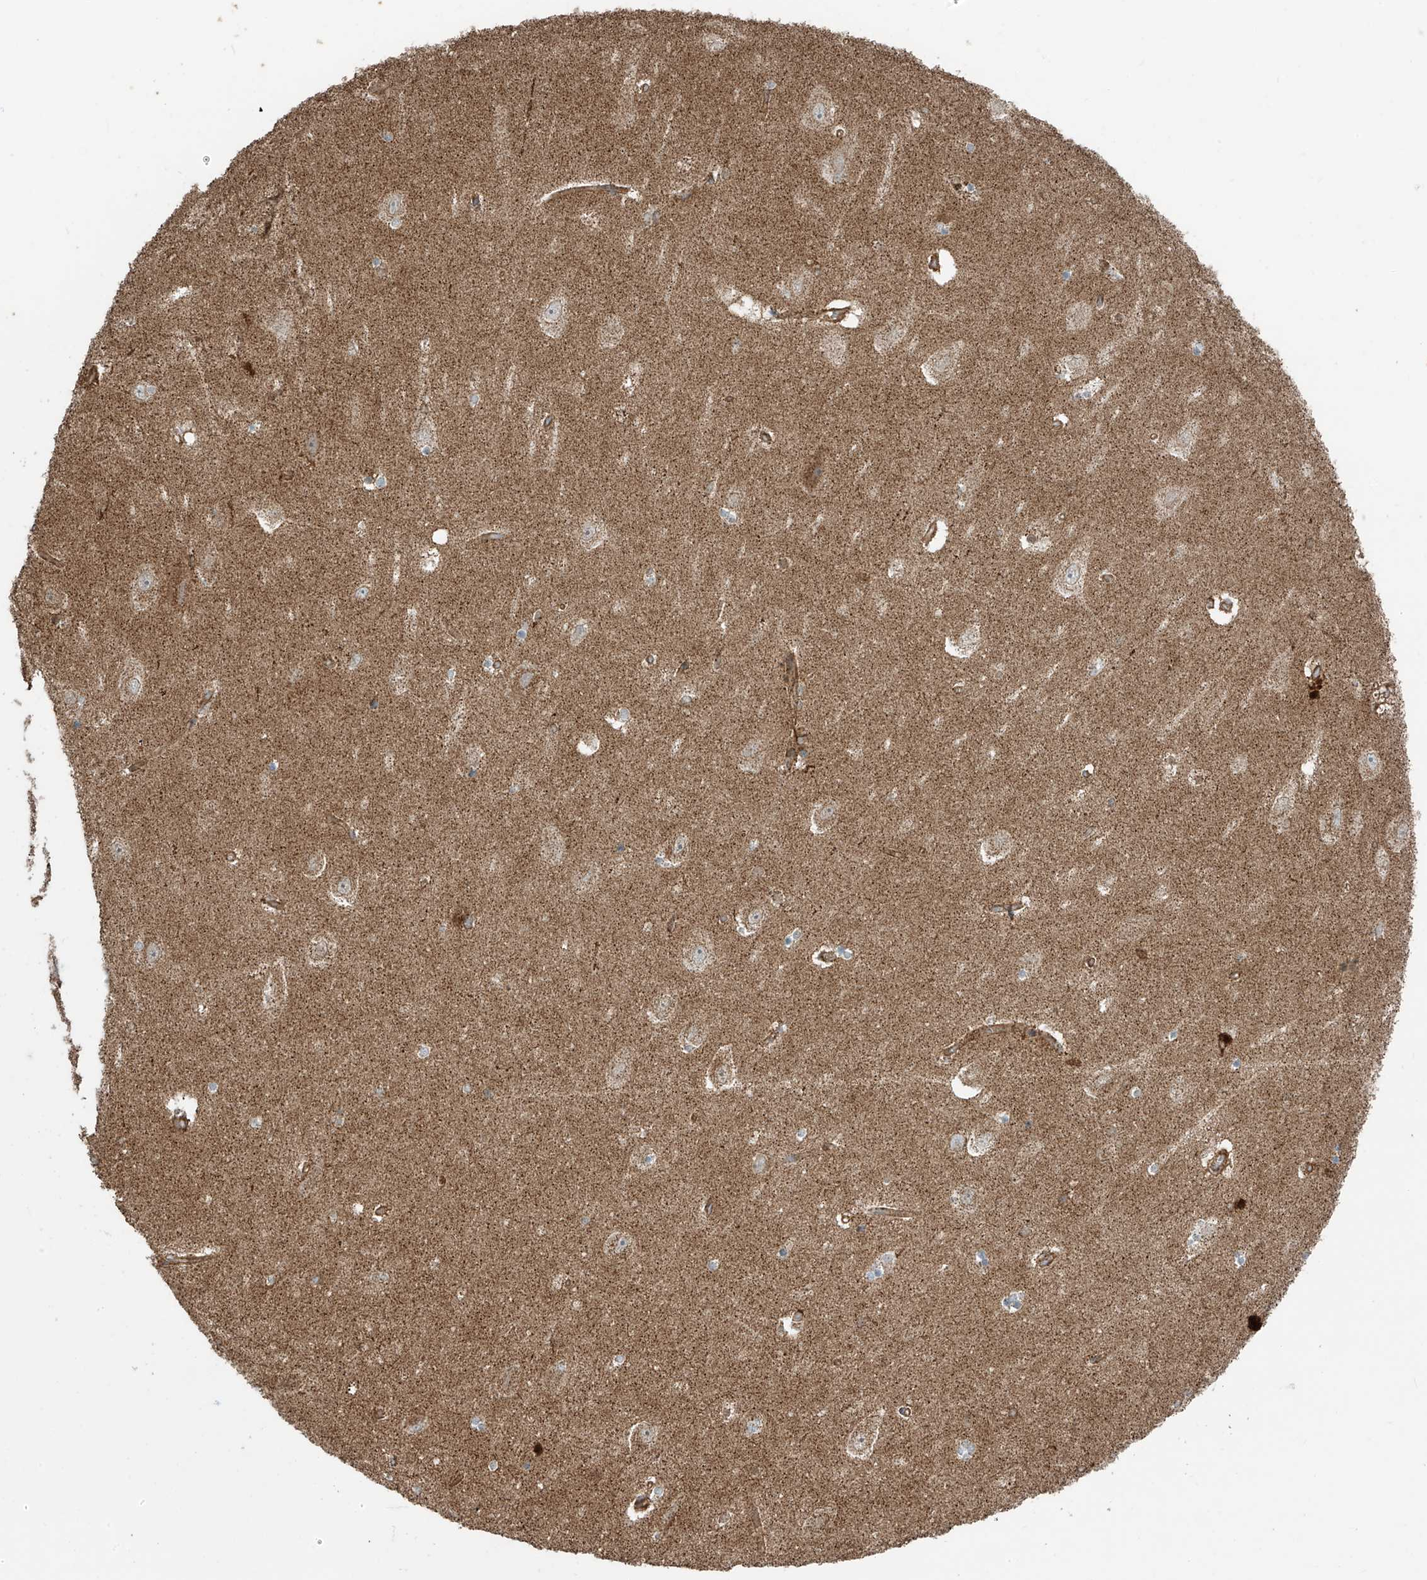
{"staining": {"intensity": "moderate", "quantity": "<25%", "location": "cytoplasmic/membranous,nuclear"}, "tissue": "hippocampus", "cell_type": "Glial cells", "image_type": "normal", "snomed": [{"axis": "morphology", "description": "Normal tissue, NOS"}, {"axis": "topography", "description": "Hippocampus"}], "caption": "Protein analysis of benign hippocampus displays moderate cytoplasmic/membranous,nuclear positivity in about <25% of glial cells.", "gene": "EIF5B", "patient": {"sex": "female", "age": 54}}